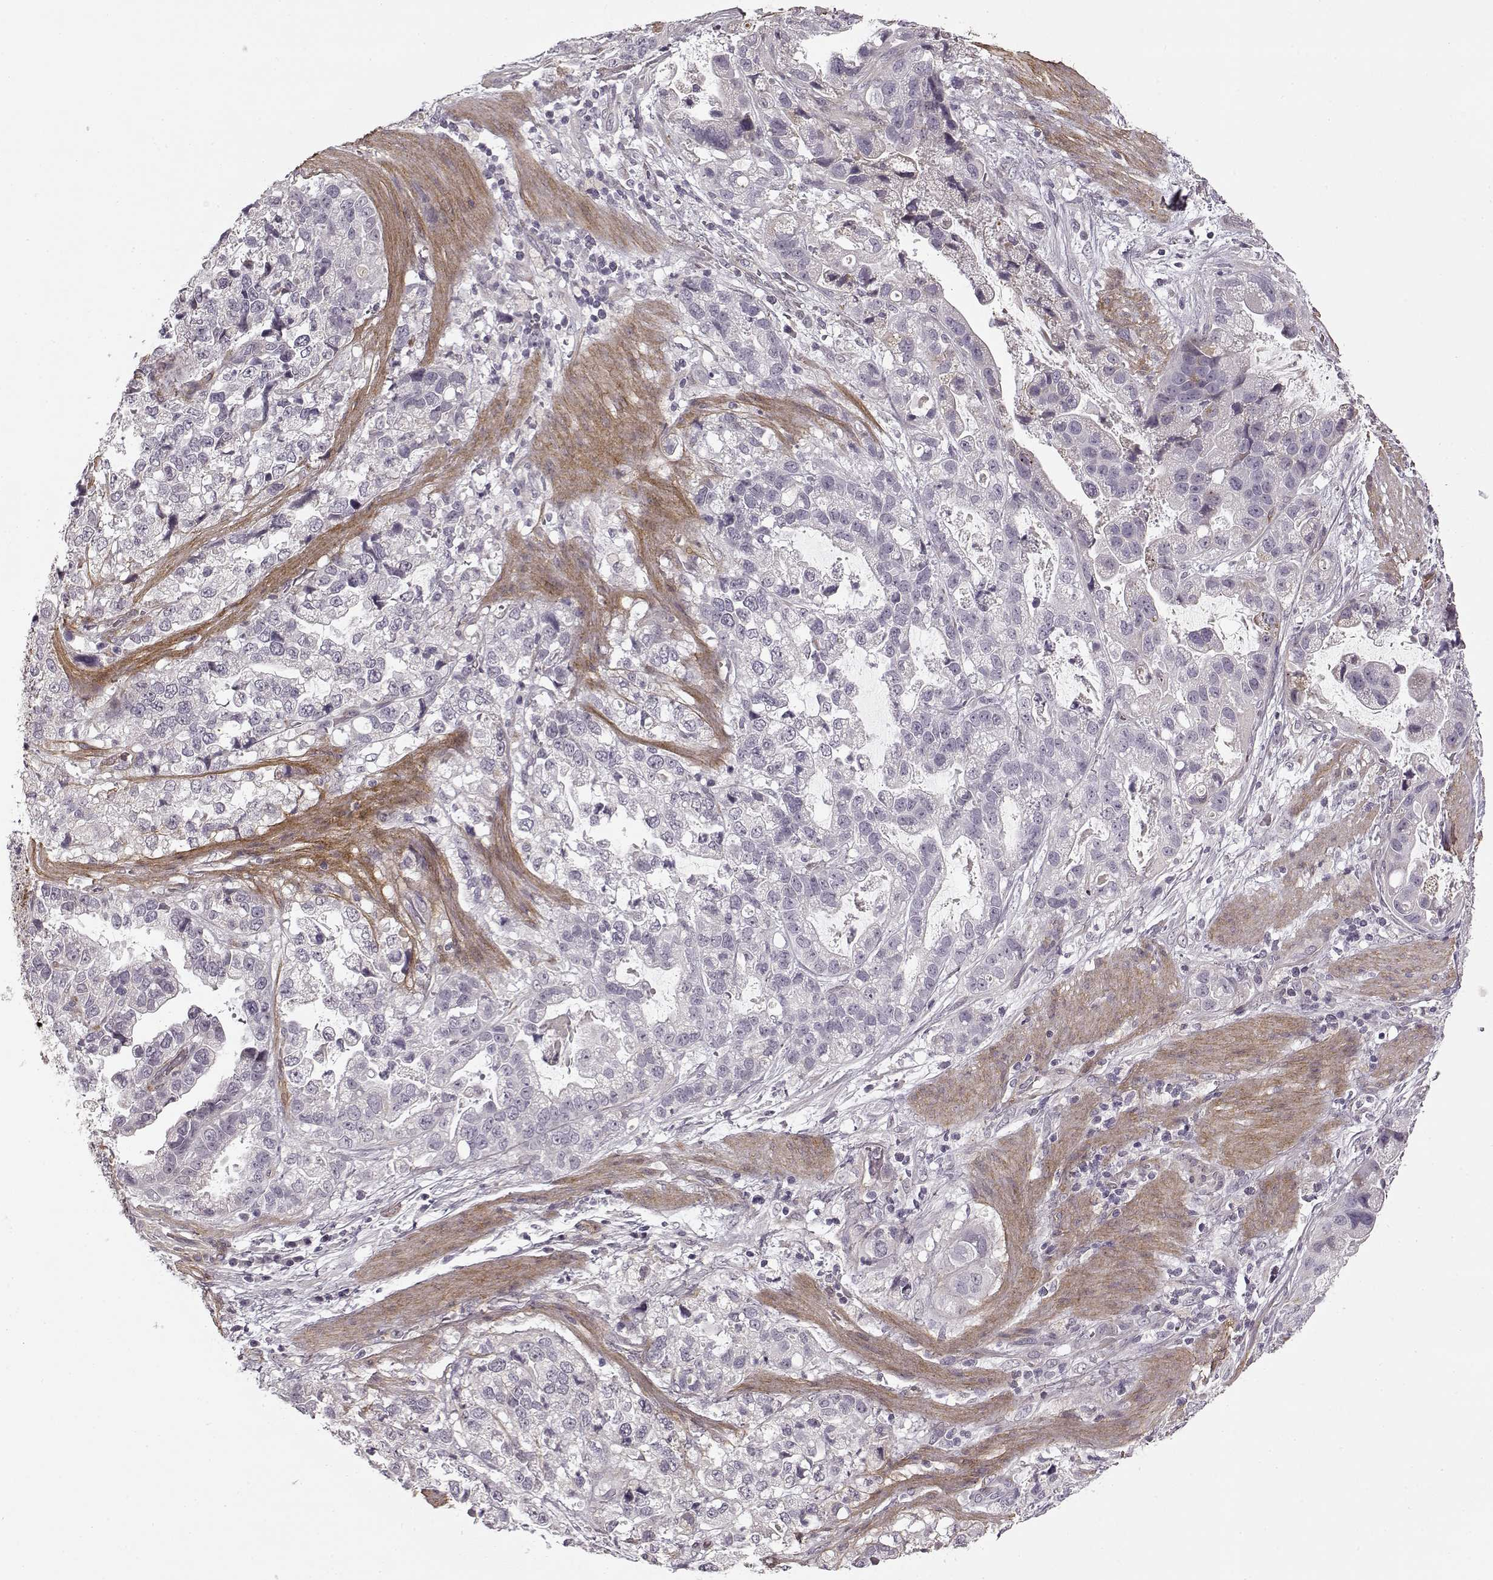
{"staining": {"intensity": "negative", "quantity": "none", "location": "none"}, "tissue": "stomach cancer", "cell_type": "Tumor cells", "image_type": "cancer", "snomed": [{"axis": "morphology", "description": "Adenocarcinoma, NOS"}, {"axis": "topography", "description": "Stomach"}], "caption": "The image exhibits no significant expression in tumor cells of stomach cancer.", "gene": "LAMB2", "patient": {"sex": "male", "age": 59}}